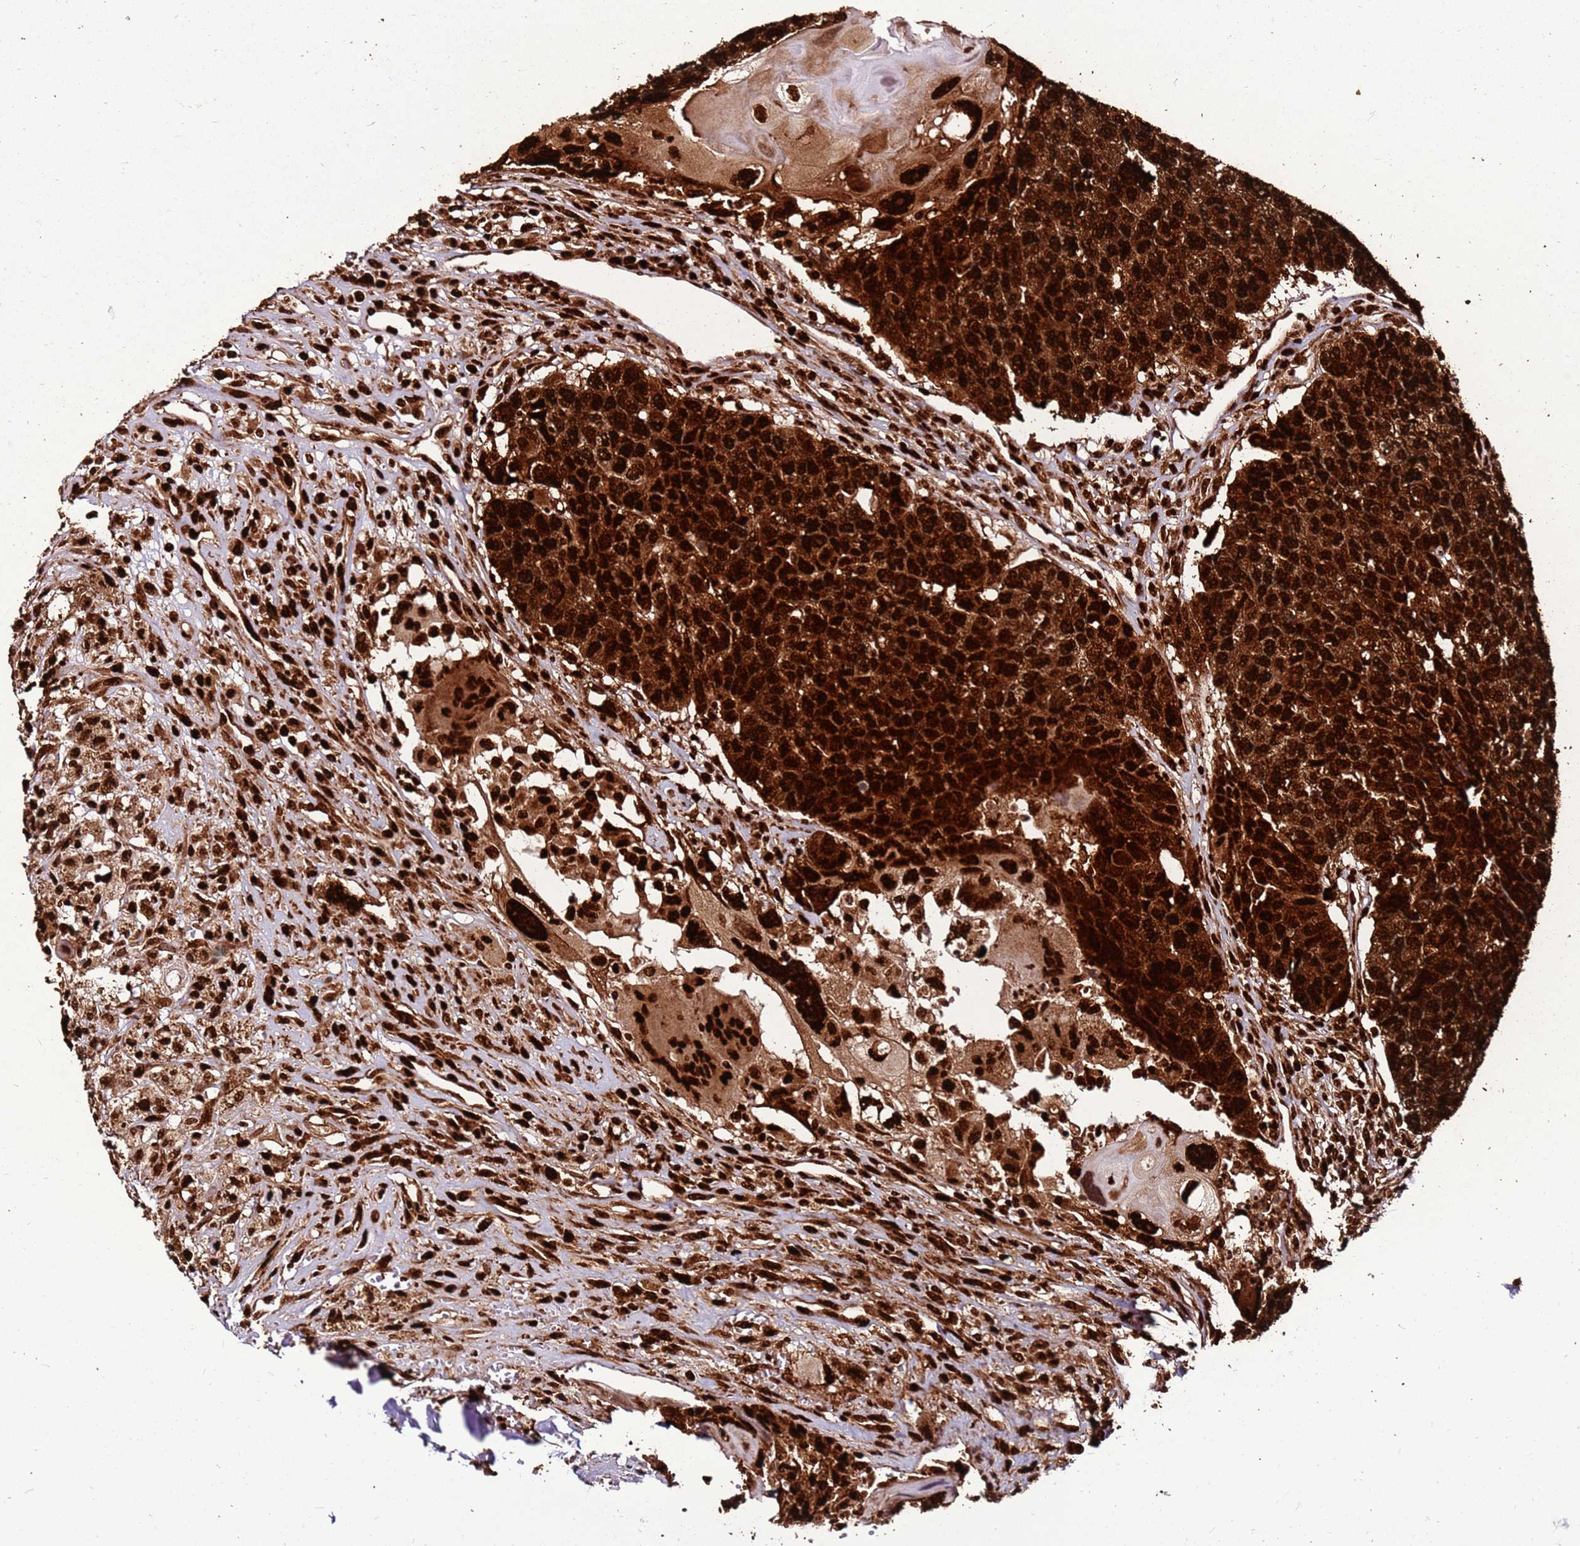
{"staining": {"intensity": "strong", "quantity": ">75%", "location": "cytoplasmic/membranous,nuclear"}, "tissue": "head and neck cancer", "cell_type": "Tumor cells", "image_type": "cancer", "snomed": [{"axis": "morphology", "description": "Squamous cell carcinoma, NOS"}, {"axis": "topography", "description": "Head-Neck"}], "caption": "Tumor cells show strong cytoplasmic/membranous and nuclear expression in approximately >75% of cells in head and neck cancer (squamous cell carcinoma).", "gene": "HNRNPAB", "patient": {"sex": "male", "age": 66}}